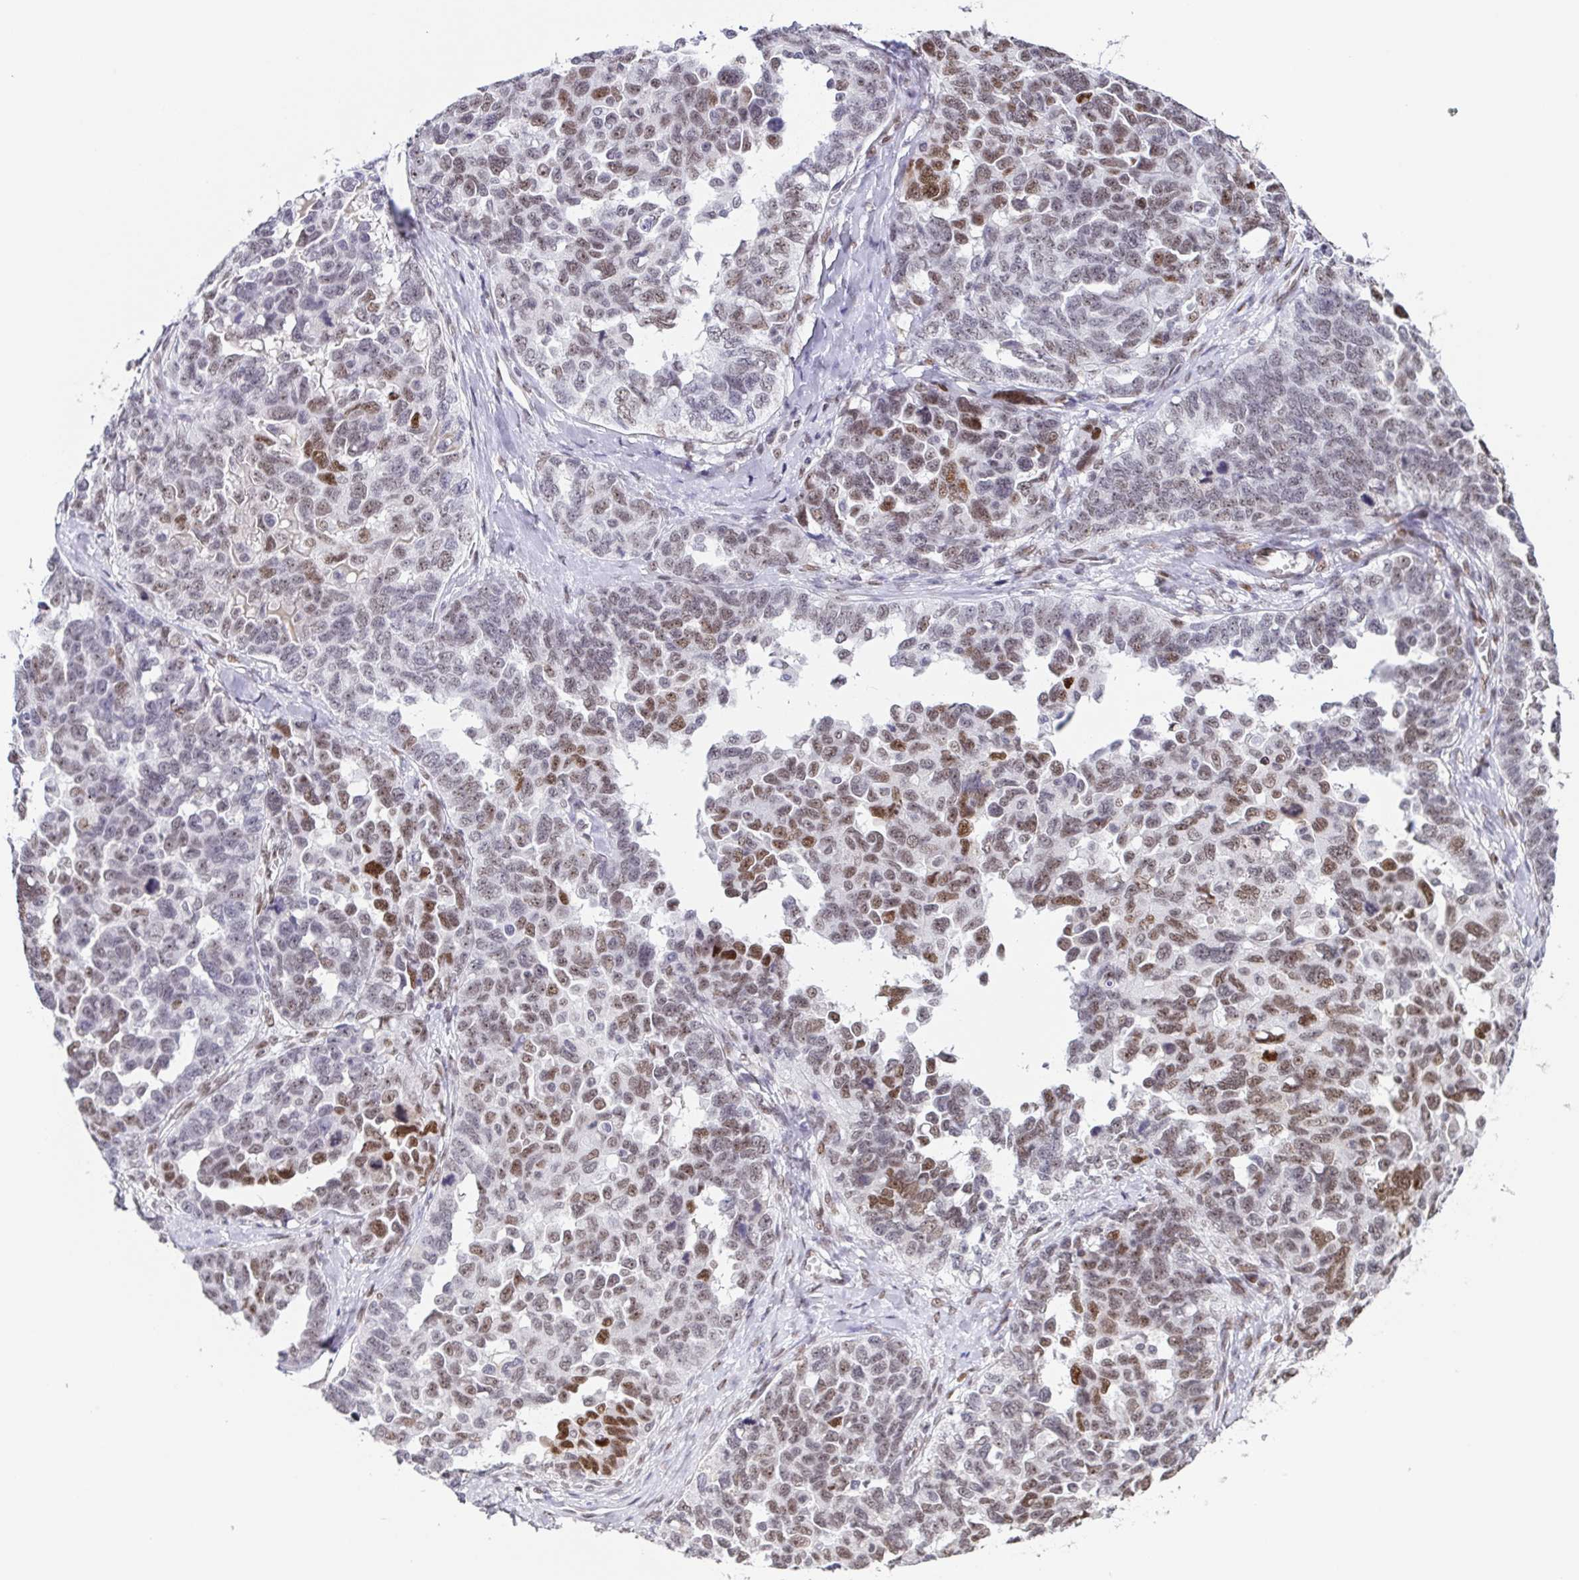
{"staining": {"intensity": "moderate", "quantity": "25%-75%", "location": "nuclear"}, "tissue": "ovarian cancer", "cell_type": "Tumor cells", "image_type": "cancer", "snomed": [{"axis": "morphology", "description": "Cystadenocarcinoma, serous, NOS"}, {"axis": "topography", "description": "Ovary"}], "caption": "IHC of serous cystadenocarcinoma (ovarian) exhibits medium levels of moderate nuclear positivity in approximately 25%-75% of tumor cells.", "gene": "RB1", "patient": {"sex": "female", "age": 69}}